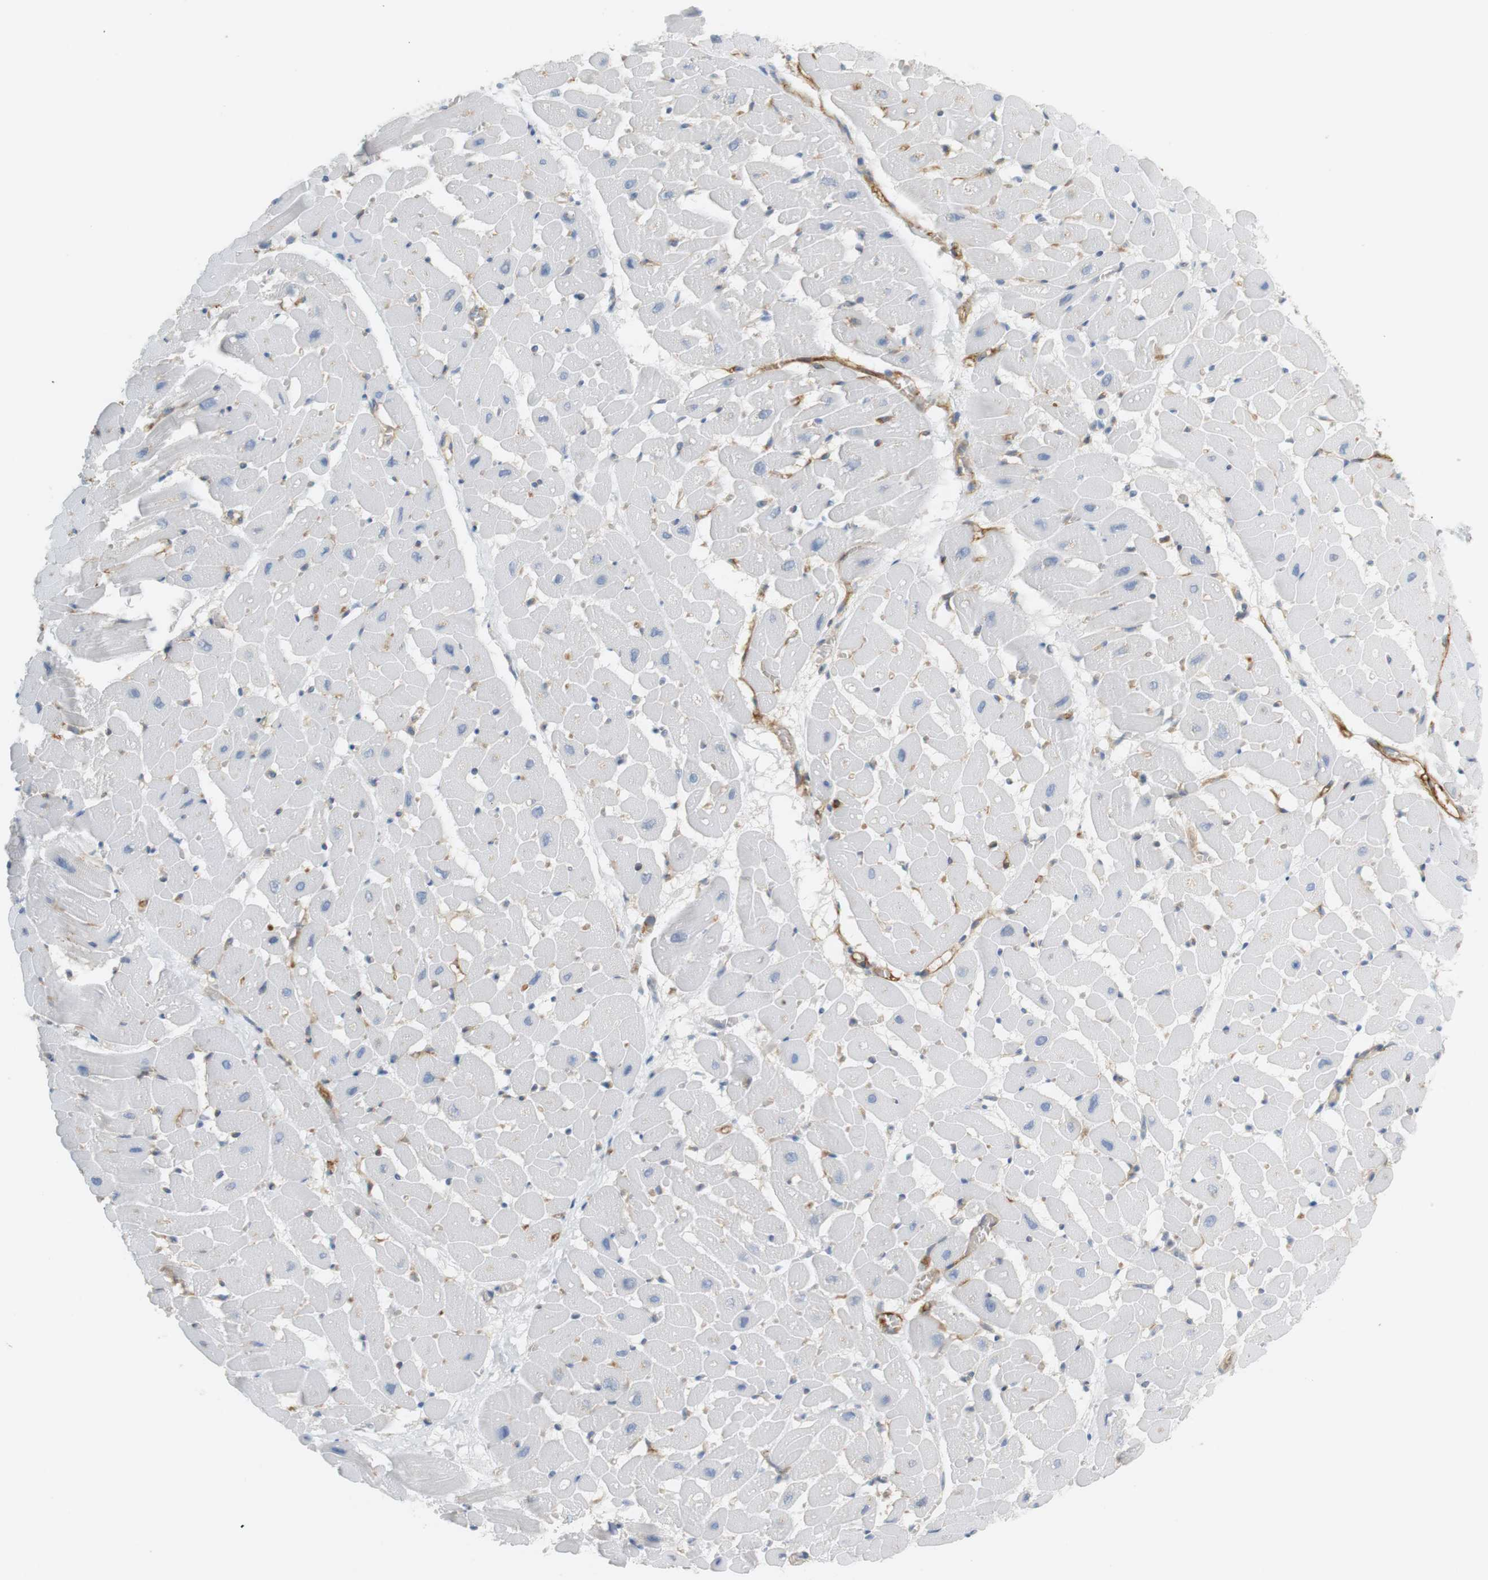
{"staining": {"intensity": "negative", "quantity": "none", "location": "none"}, "tissue": "heart muscle", "cell_type": "Cardiomyocytes", "image_type": "normal", "snomed": [{"axis": "morphology", "description": "Normal tissue, NOS"}, {"axis": "topography", "description": "Heart"}], "caption": "Human heart muscle stained for a protein using immunohistochemistry (IHC) reveals no expression in cardiomyocytes.", "gene": "F2R", "patient": {"sex": "male", "age": 45}}